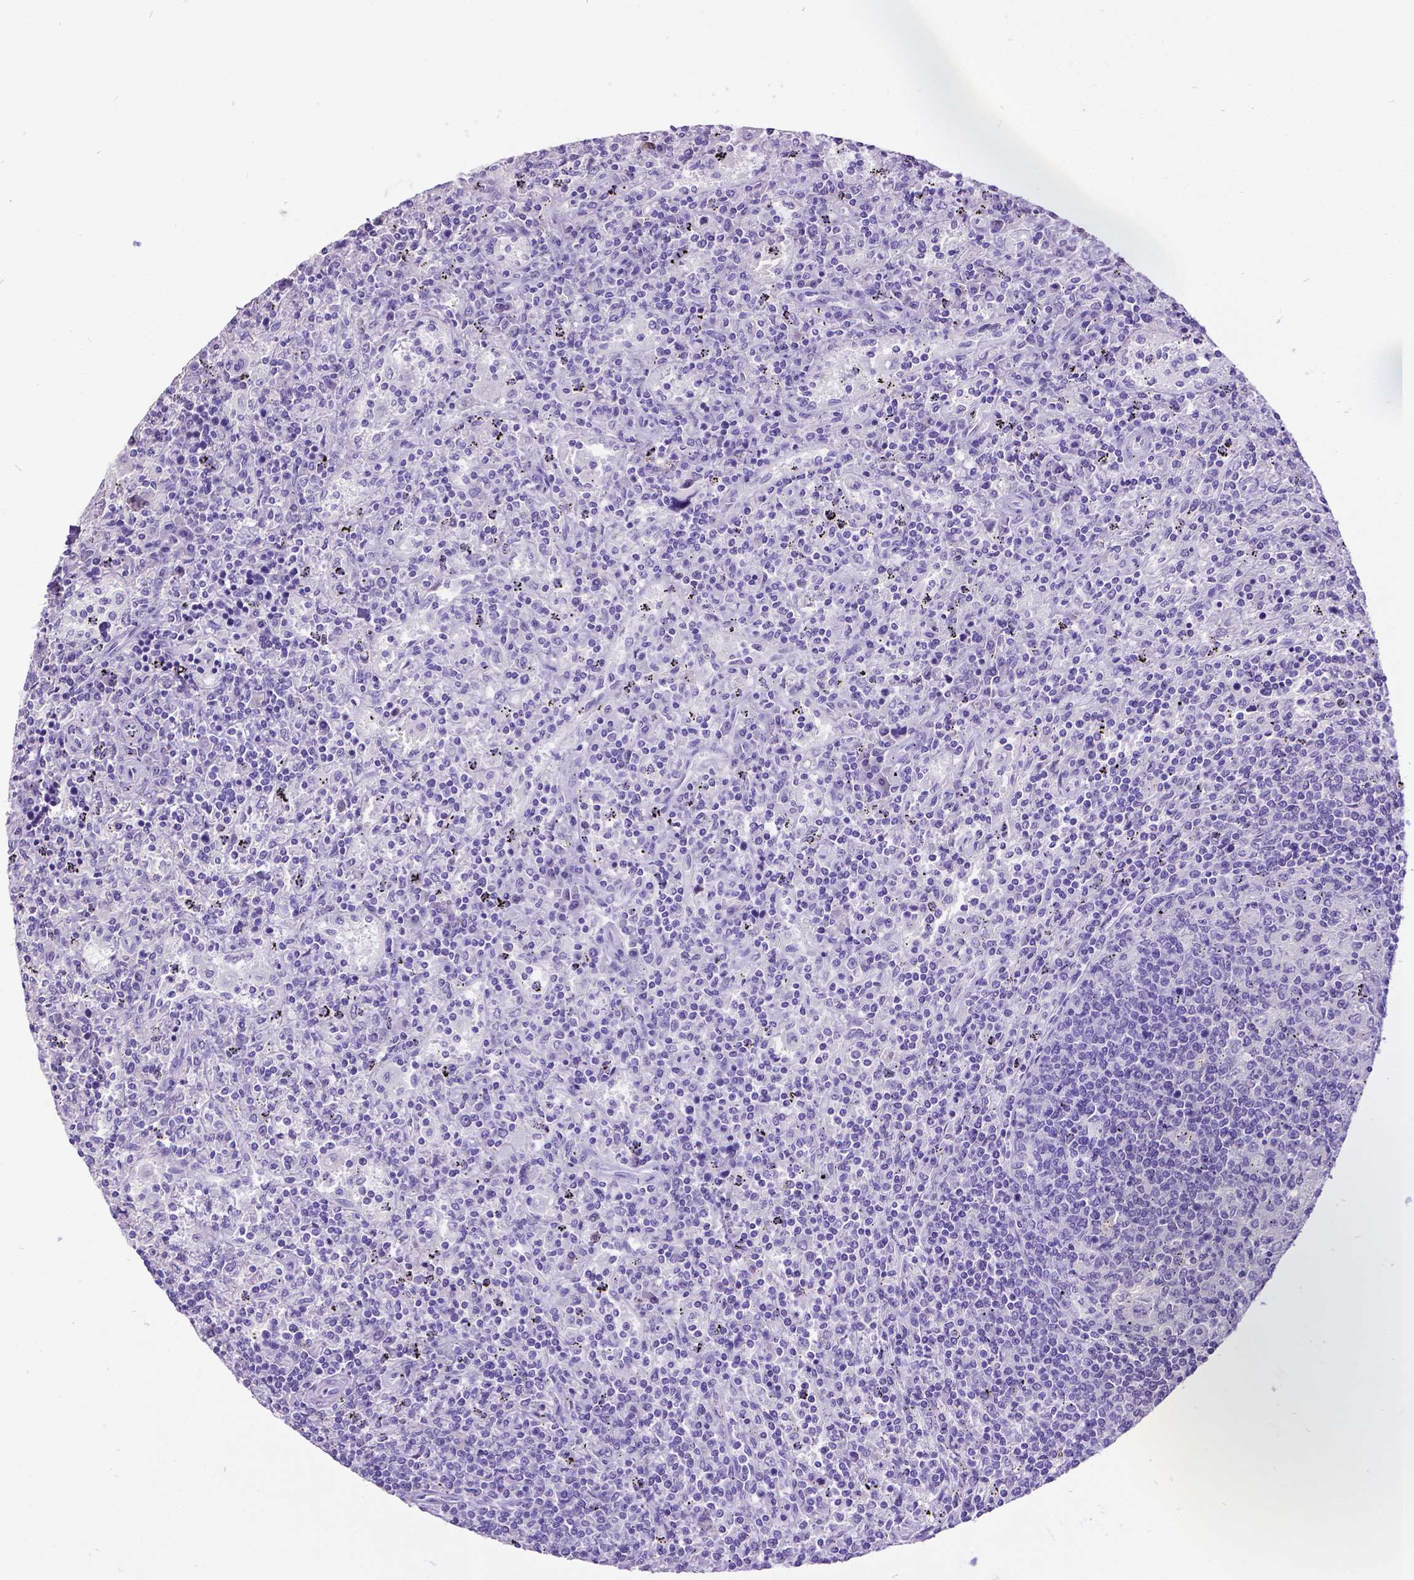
{"staining": {"intensity": "negative", "quantity": "none", "location": "none"}, "tissue": "lymphoma", "cell_type": "Tumor cells", "image_type": "cancer", "snomed": [{"axis": "morphology", "description": "Malignant lymphoma, non-Hodgkin's type, Low grade"}, {"axis": "topography", "description": "Spleen"}], "caption": "Histopathology image shows no significant protein positivity in tumor cells of lymphoma. The staining was performed using DAB (3,3'-diaminobenzidine) to visualize the protein expression in brown, while the nuclei were stained in blue with hematoxylin (Magnification: 20x).", "gene": "SATB2", "patient": {"sex": "male", "age": 62}}